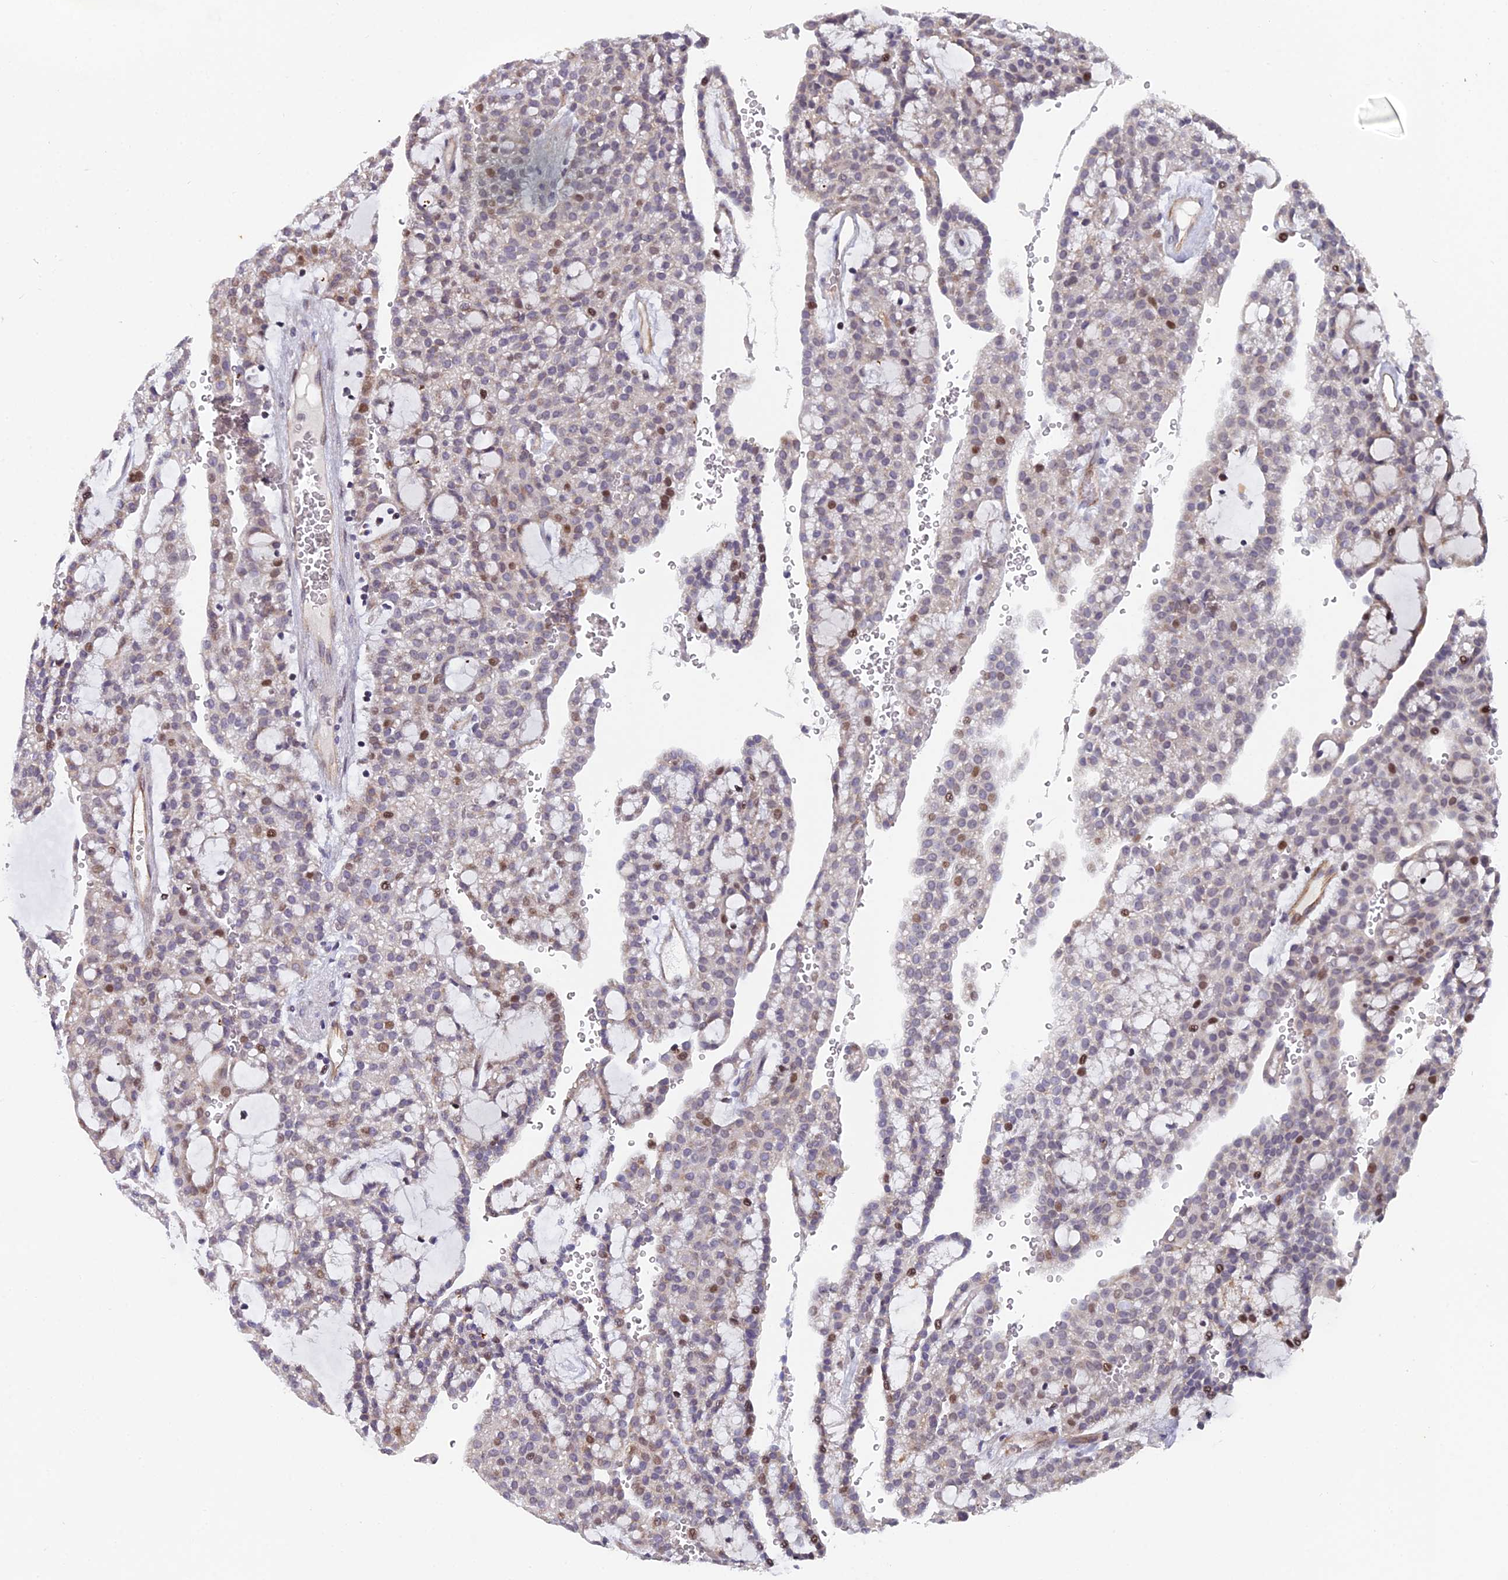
{"staining": {"intensity": "moderate", "quantity": "<25%", "location": "nuclear"}, "tissue": "renal cancer", "cell_type": "Tumor cells", "image_type": "cancer", "snomed": [{"axis": "morphology", "description": "Adenocarcinoma, NOS"}, {"axis": "topography", "description": "Kidney"}], "caption": "Immunohistochemical staining of renal adenocarcinoma exhibits low levels of moderate nuclear protein staining in approximately <25% of tumor cells.", "gene": "XKR9", "patient": {"sex": "male", "age": 63}}